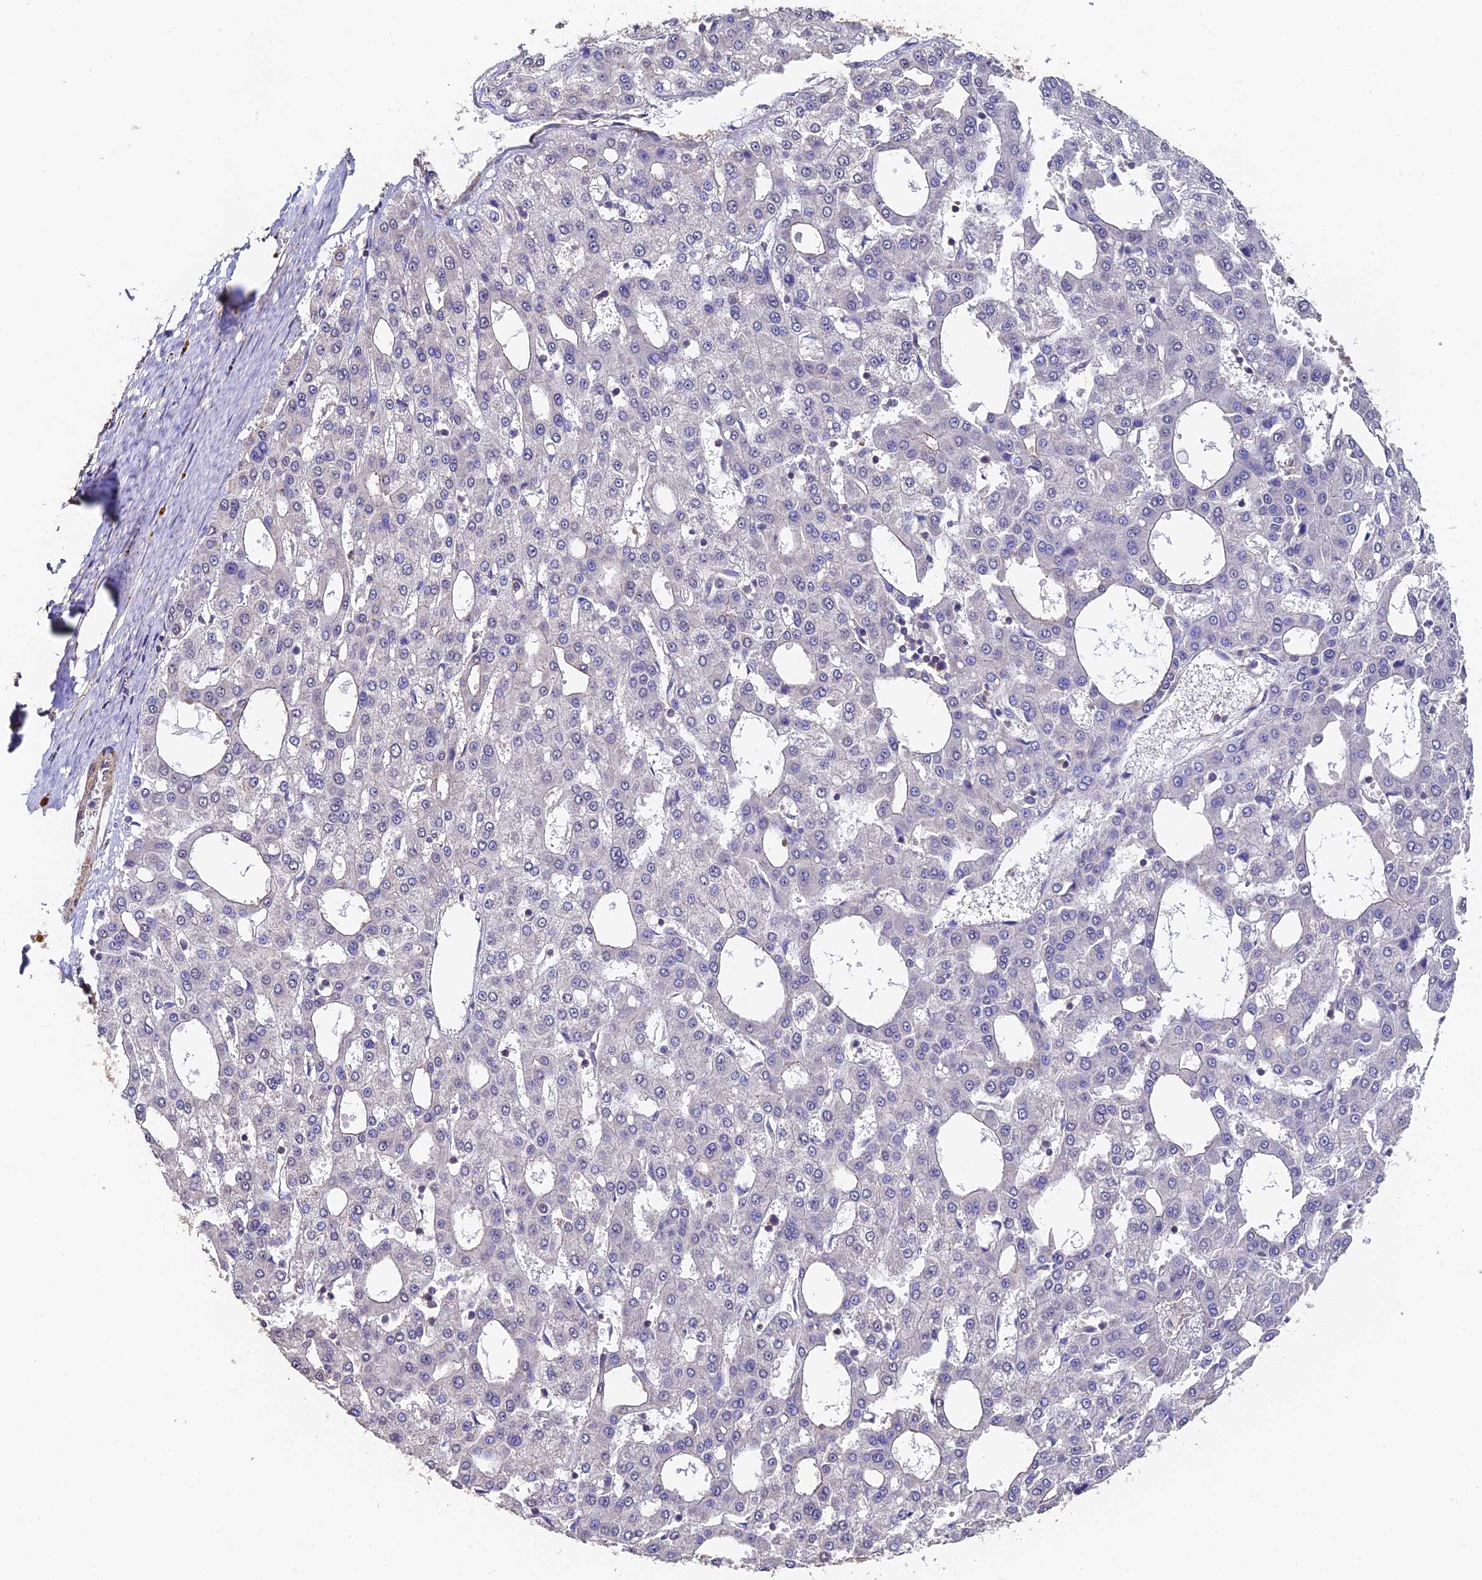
{"staining": {"intensity": "negative", "quantity": "none", "location": "none"}, "tissue": "liver cancer", "cell_type": "Tumor cells", "image_type": "cancer", "snomed": [{"axis": "morphology", "description": "Carcinoma, Hepatocellular, NOS"}, {"axis": "topography", "description": "Liver"}], "caption": "Tumor cells are negative for protein expression in human liver cancer. (DAB IHC visualized using brightfield microscopy, high magnification).", "gene": "SLC11A1", "patient": {"sex": "male", "age": 47}}